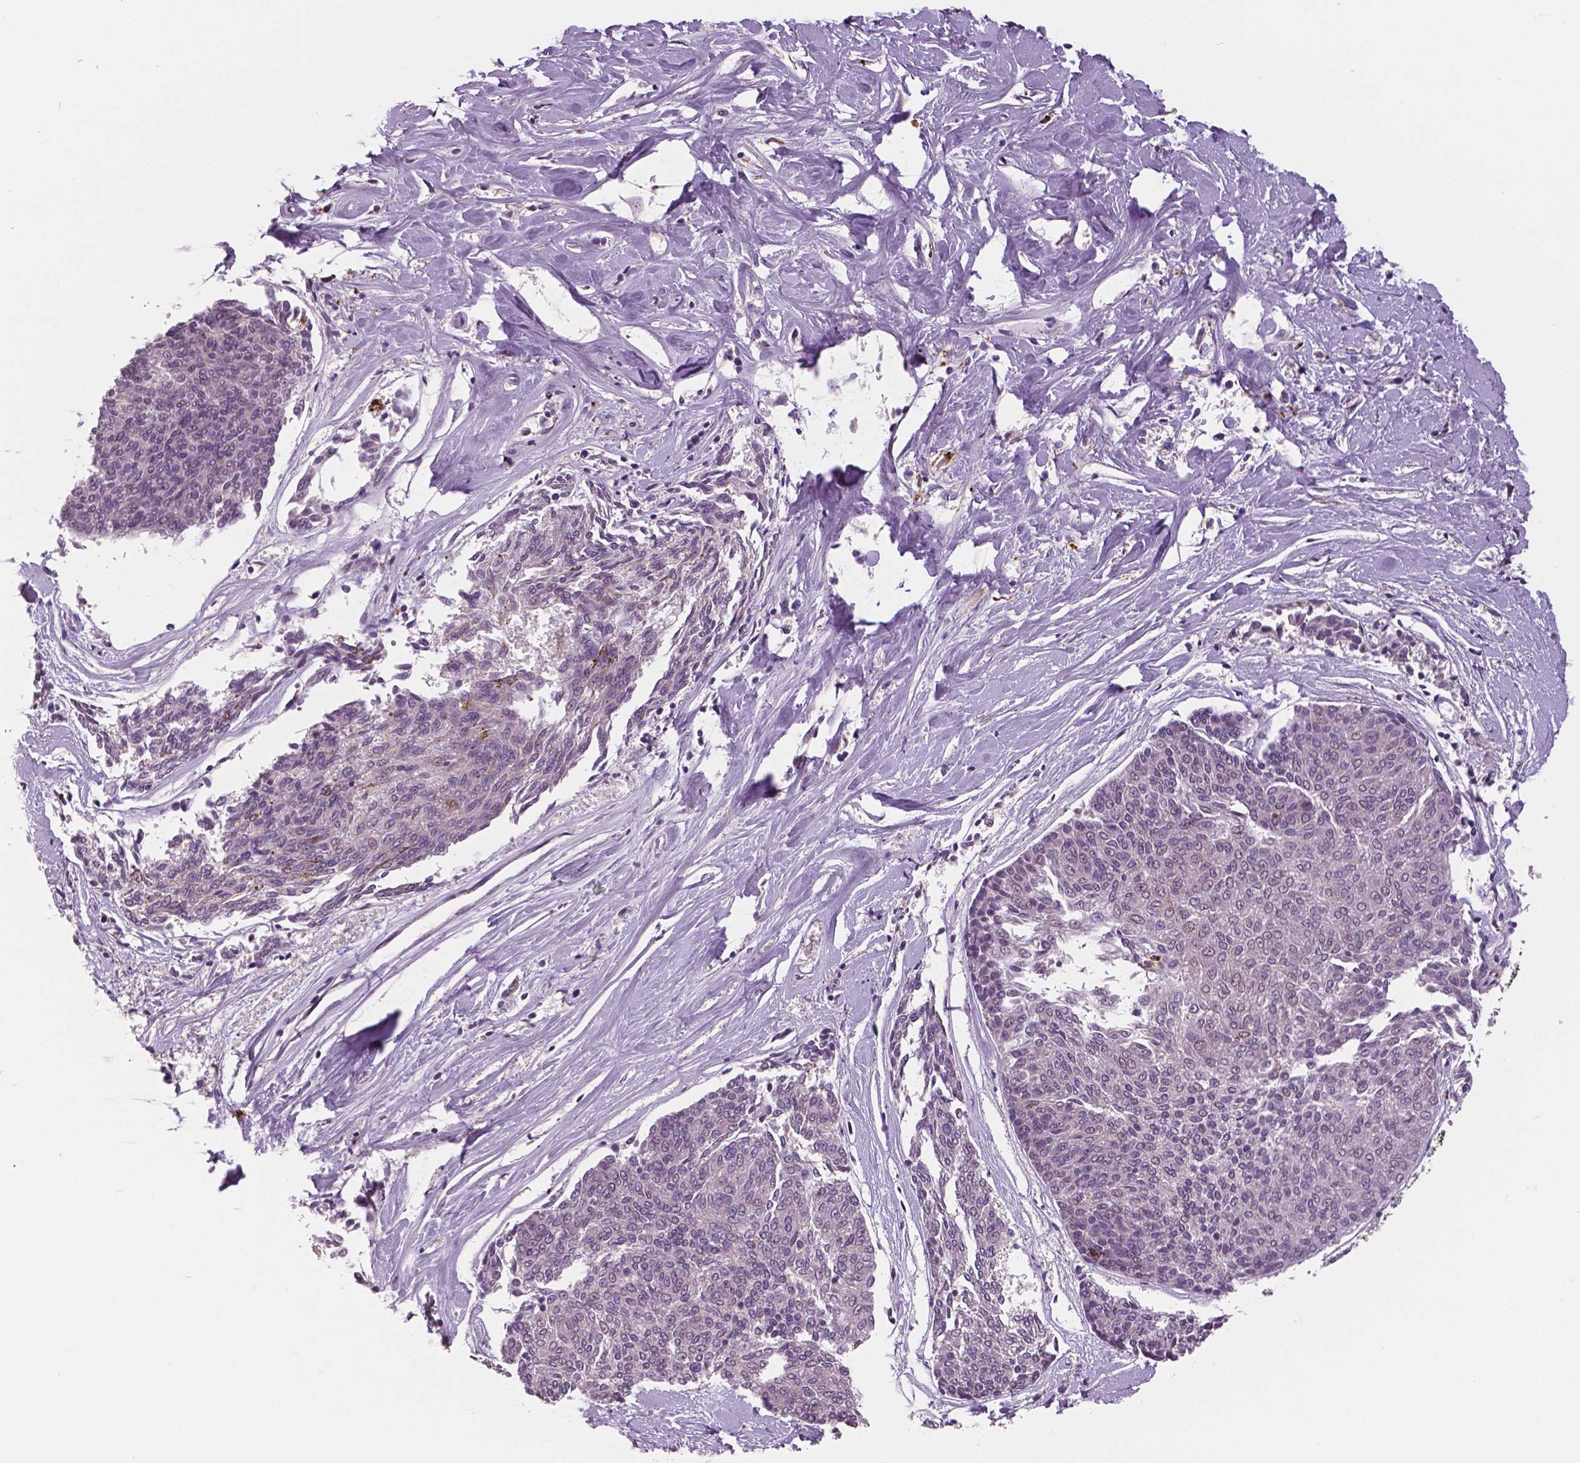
{"staining": {"intensity": "negative", "quantity": "none", "location": "none"}, "tissue": "melanoma", "cell_type": "Tumor cells", "image_type": "cancer", "snomed": [{"axis": "morphology", "description": "Malignant melanoma, NOS"}, {"axis": "topography", "description": "Skin"}], "caption": "This is a photomicrograph of immunohistochemistry (IHC) staining of malignant melanoma, which shows no expression in tumor cells.", "gene": "MKI67", "patient": {"sex": "female", "age": 72}}